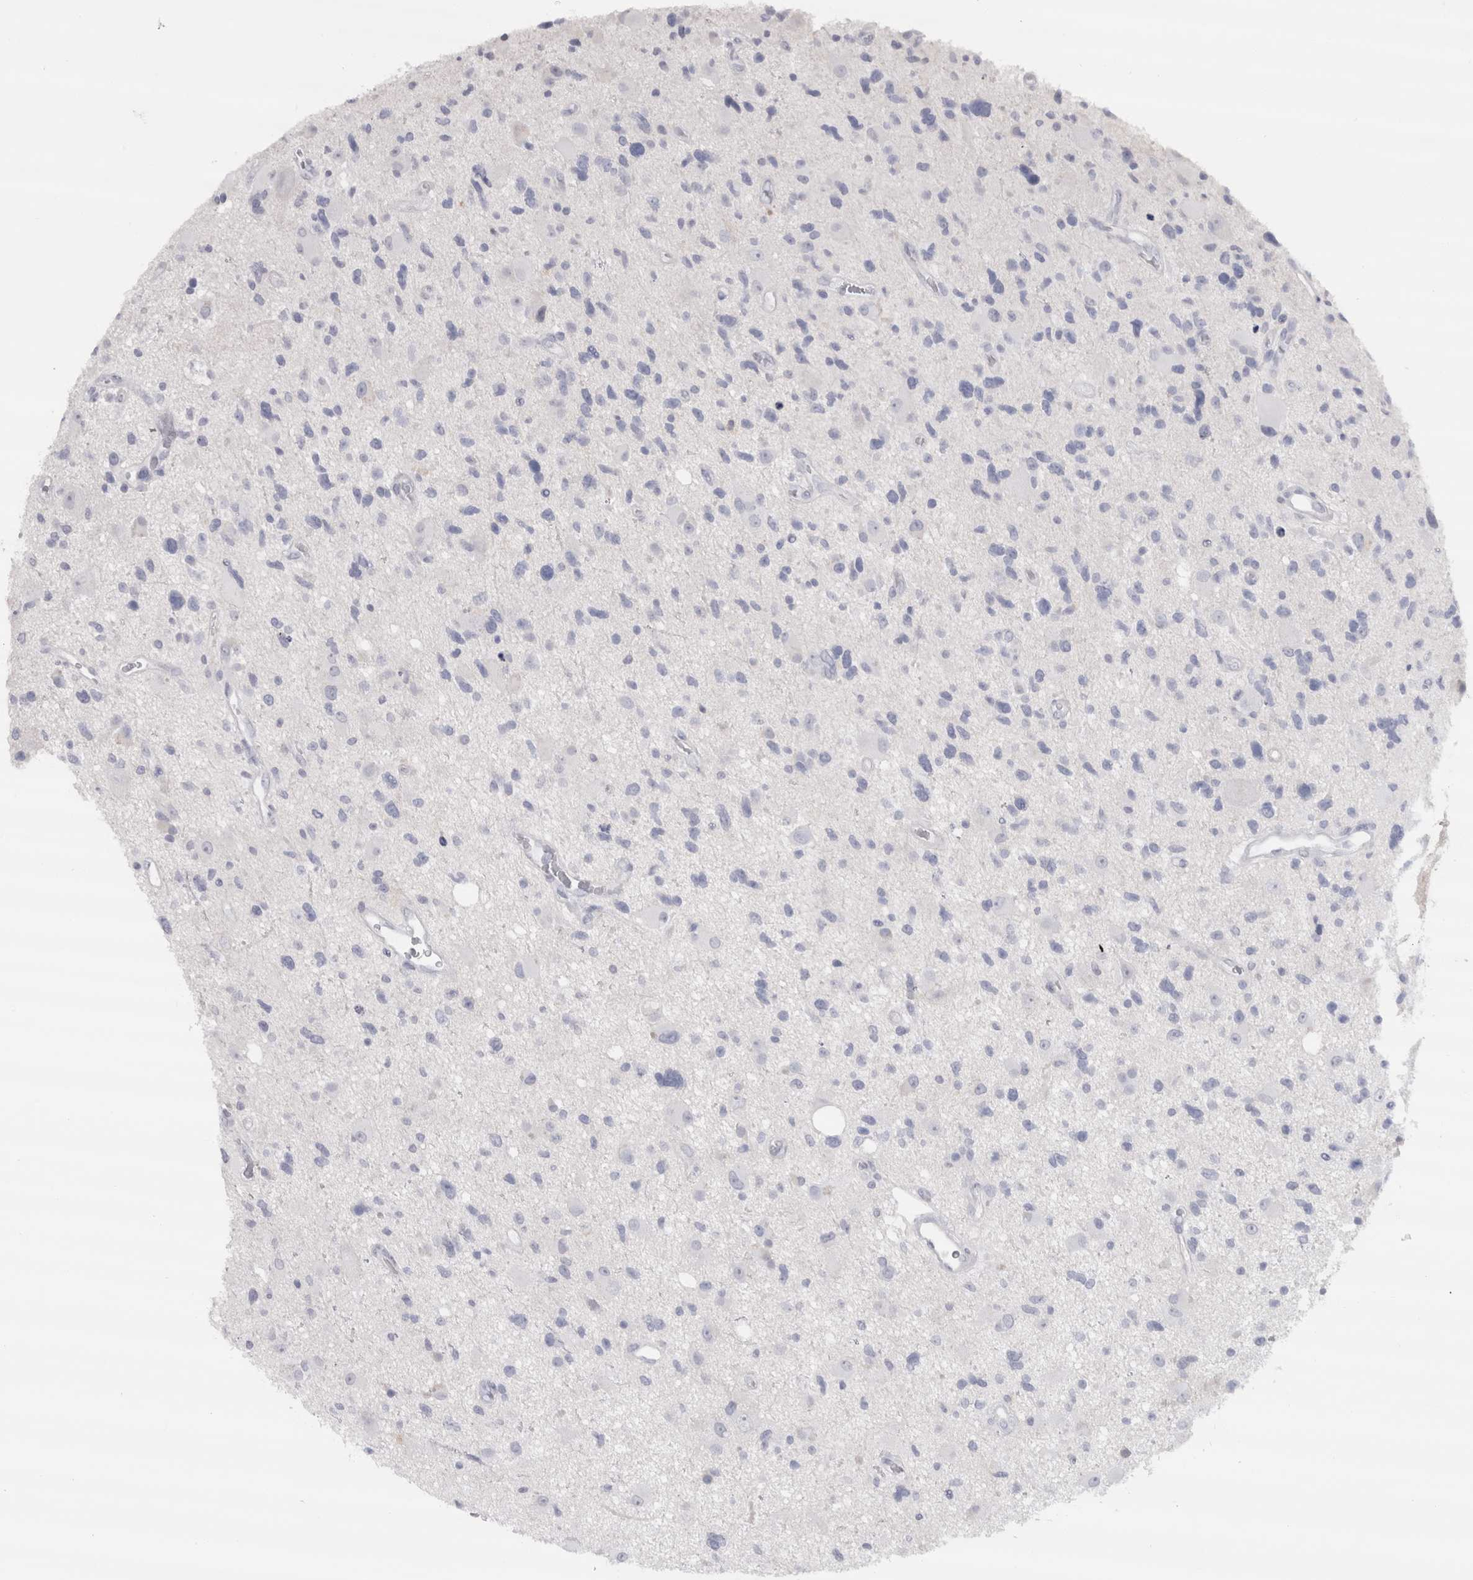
{"staining": {"intensity": "negative", "quantity": "none", "location": "none"}, "tissue": "glioma", "cell_type": "Tumor cells", "image_type": "cancer", "snomed": [{"axis": "morphology", "description": "Glioma, malignant, High grade"}, {"axis": "topography", "description": "Brain"}], "caption": "Immunohistochemical staining of human malignant glioma (high-grade) exhibits no significant staining in tumor cells.", "gene": "CDH17", "patient": {"sex": "male", "age": 33}}